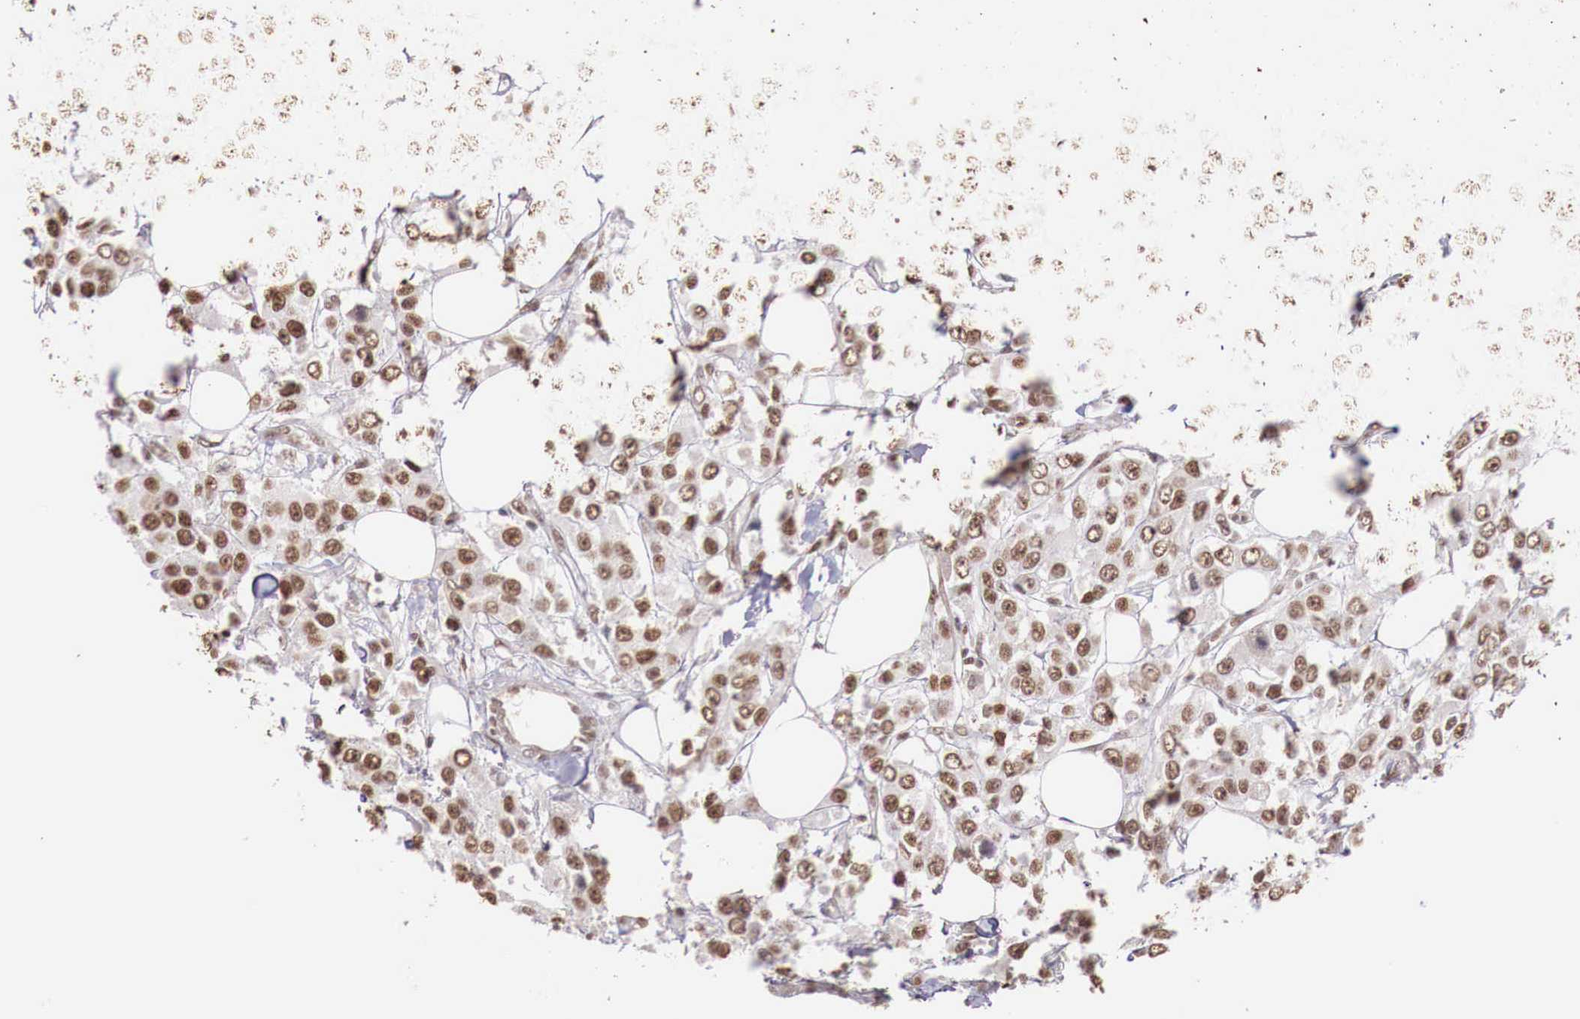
{"staining": {"intensity": "moderate", "quantity": ">75%", "location": "cytoplasmic/membranous,nuclear"}, "tissue": "breast cancer", "cell_type": "Tumor cells", "image_type": "cancer", "snomed": [{"axis": "morphology", "description": "Duct carcinoma"}, {"axis": "topography", "description": "Breast"}], "caption": "DAB (3,3'-diaminobenzidine) immunohistochemical staining of human breast infiltrating ductal carcinoma displays moderate cytoplasmic/membranous and nuclear protein staining in approximately >75% of tumor cells.", "gene": "FOXP2", "patient": {"sex": "female", "age": 58}}